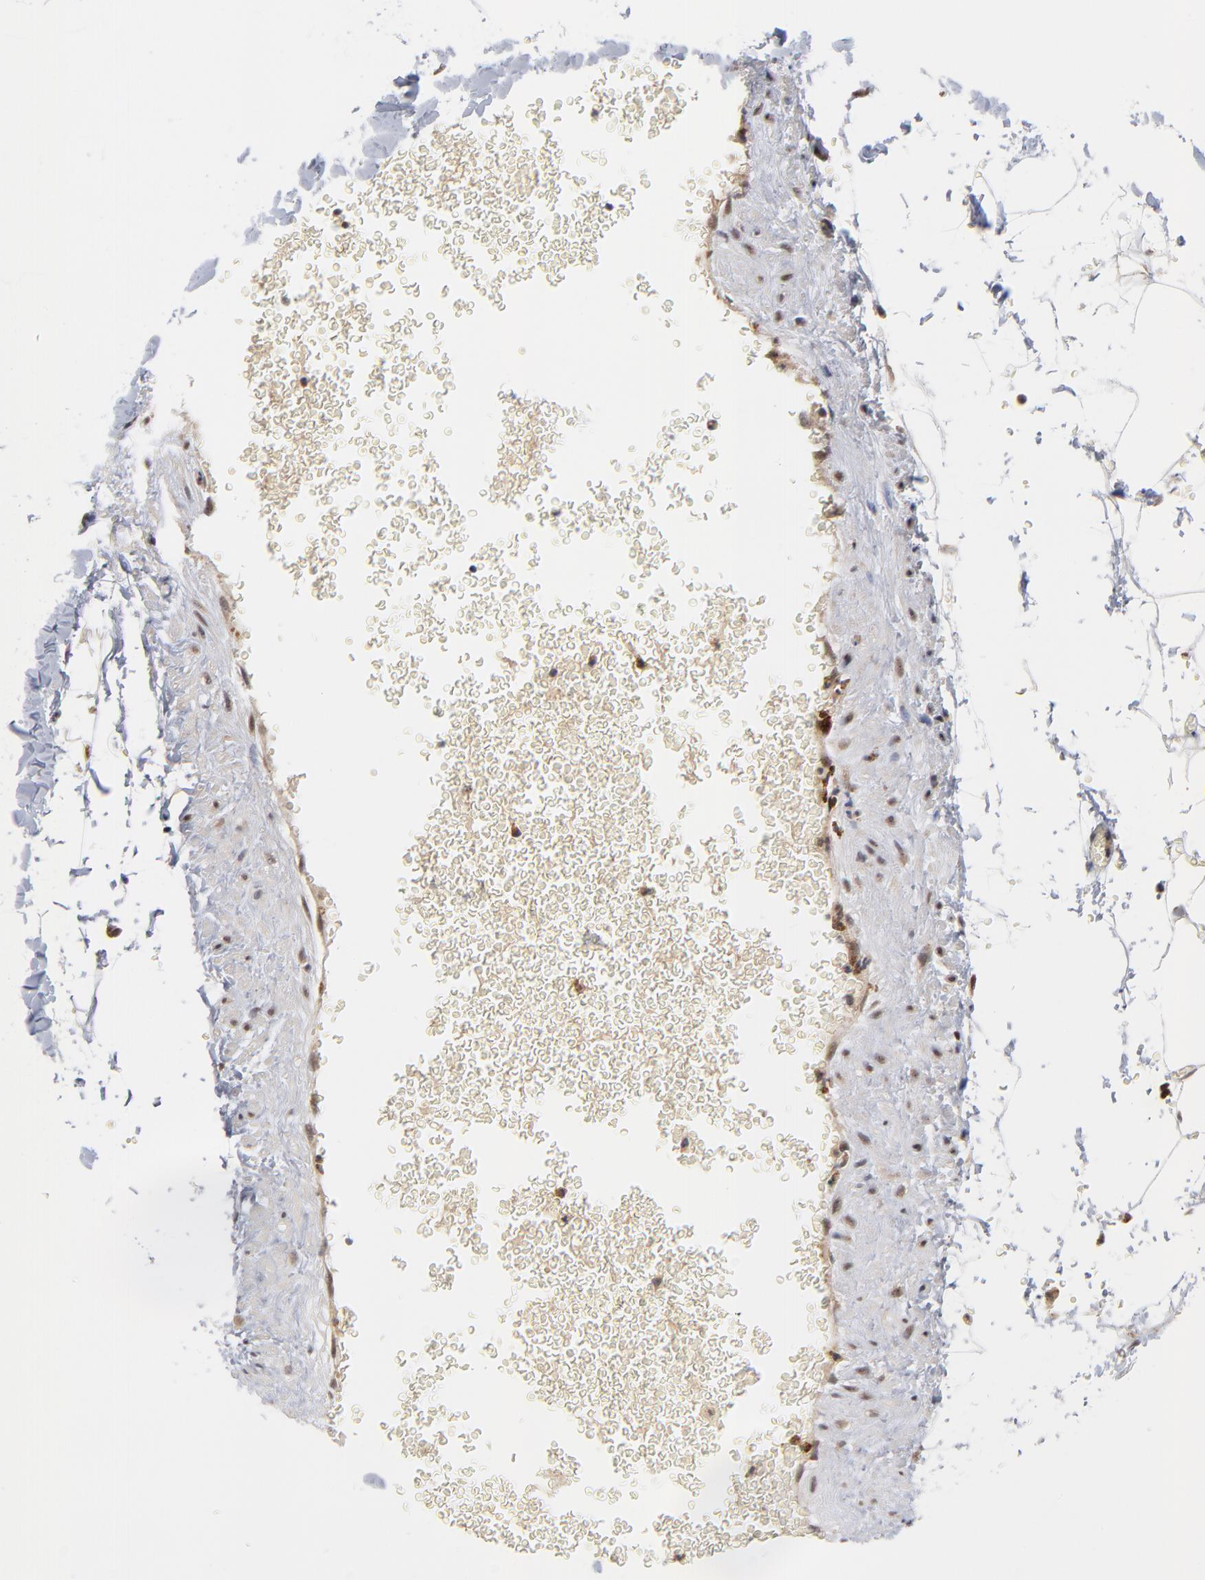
{"staining": {"intensity": "moderate", "quantity": "25%-75%", "location": "nuclear"}, "tissue": "adipose tissue", "cell_type": "Adipocytes", "image_type": "normal", "snomed": [{"axis": "morphology", "description": "Normal tissue, NOS"}, {"axis": "topography", "description": "Soft tissue"}], "caption": "A brown stain labels moderate nuclear positivity of a protein in adipocytes of unremarkable adipose tissue. (brown staining indicates protein expression, while blue staining denotes nuclei).", "gene": "ZNF419", "patient": {"sex": "male", "age": 72}}